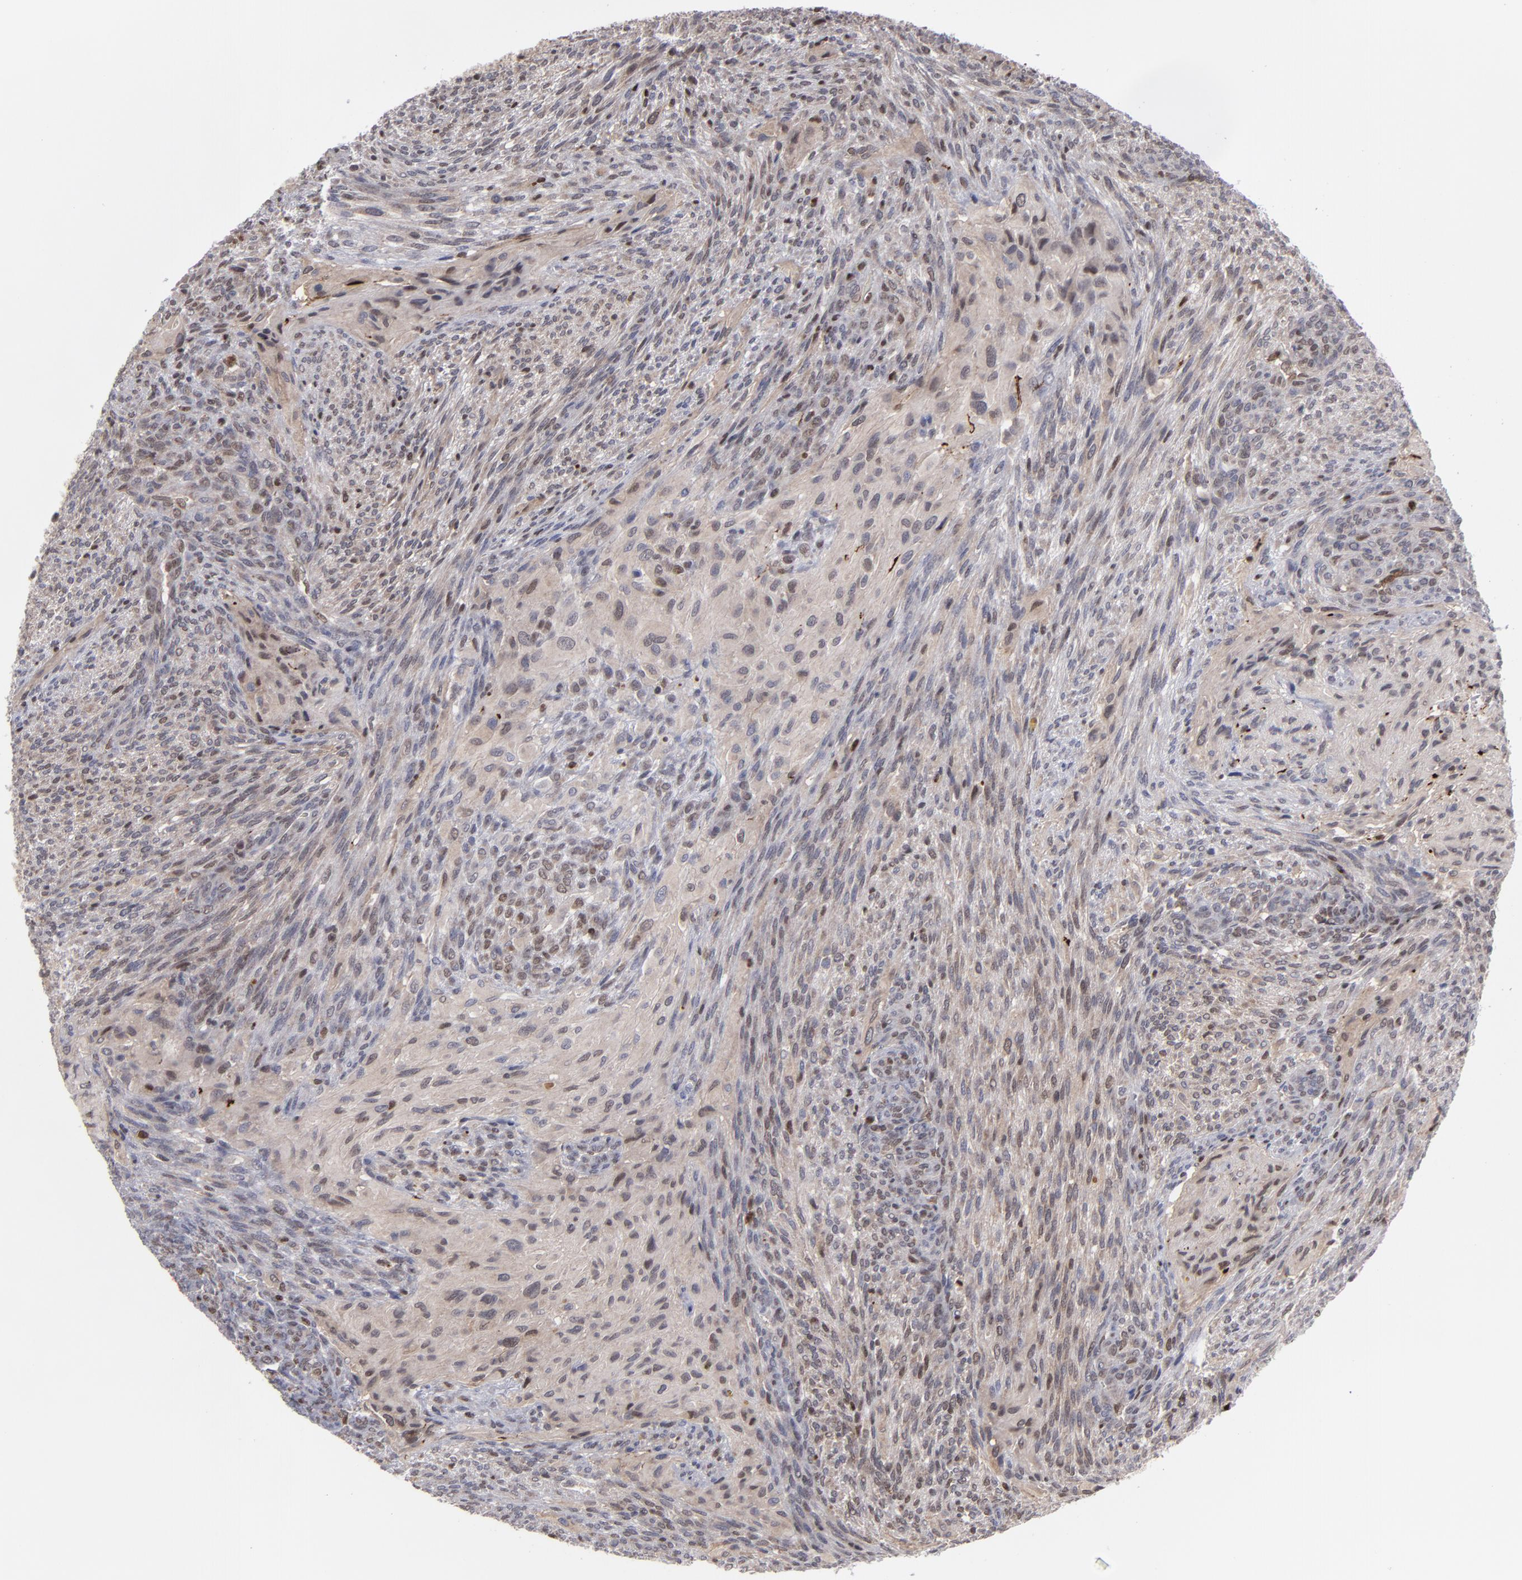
{"staining": {"intensity": "weak", "quantity": "<25%", "location": "cytoplasmic/membranous,nuclear"}, "tissue": "glioma", "cell_type": "Tumor cells", "image_type": "cancer", "snomed": [{"axis": "morphology", "description": "Glioma, malignant, High grade"}, {"axis": "topography", "description": "Cerebral cortex"}], "caption": "The image reveals no significant expression in tumor cells of glioma. (Brightfield microscopy of DAB IHC at high magnification).", "gene": "GSR", "patient": {"sex": "female", "age": 55}}